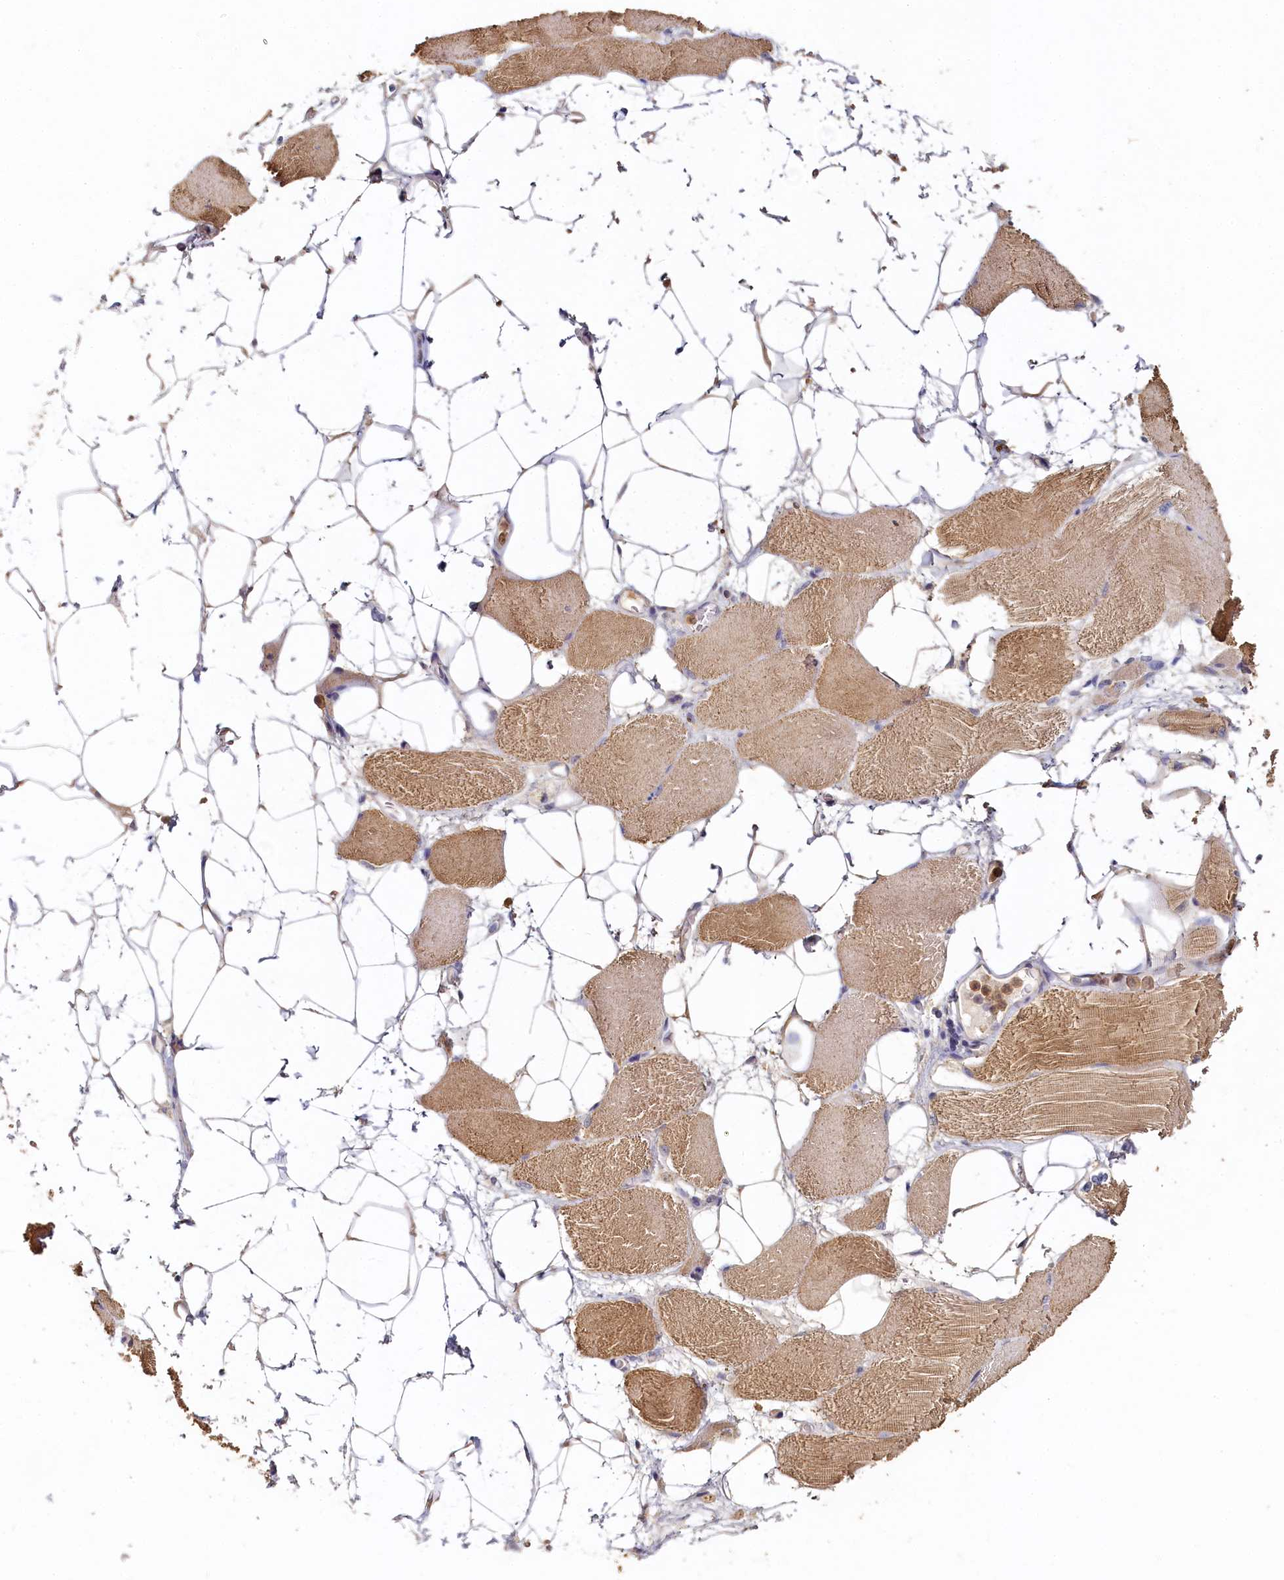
{"staining": {"intensity": "moderate", "quantity": ">75%", "location": "cytoplasmic/membranous"}, "tissue": "skeletal muscle", "cell_type": "Myocytes", "image_type": "normal", "snomed": [{"axis": "morphology", "description": "Normal tissue, NOS"}, {"axis": "topography", "description": "Skeletal muscle"}, {"axis": "topography", "description": "Parathyroid gland"}], "caption": "A micrograph showing moderate cytoplasmic/membranous expression in approximately >75% of myocytes in normal skeletal muscle, as visualized by brown immunohistochemical staining.", "gene": "HERC3", "patient": {"sex": "female", "age": 37}}